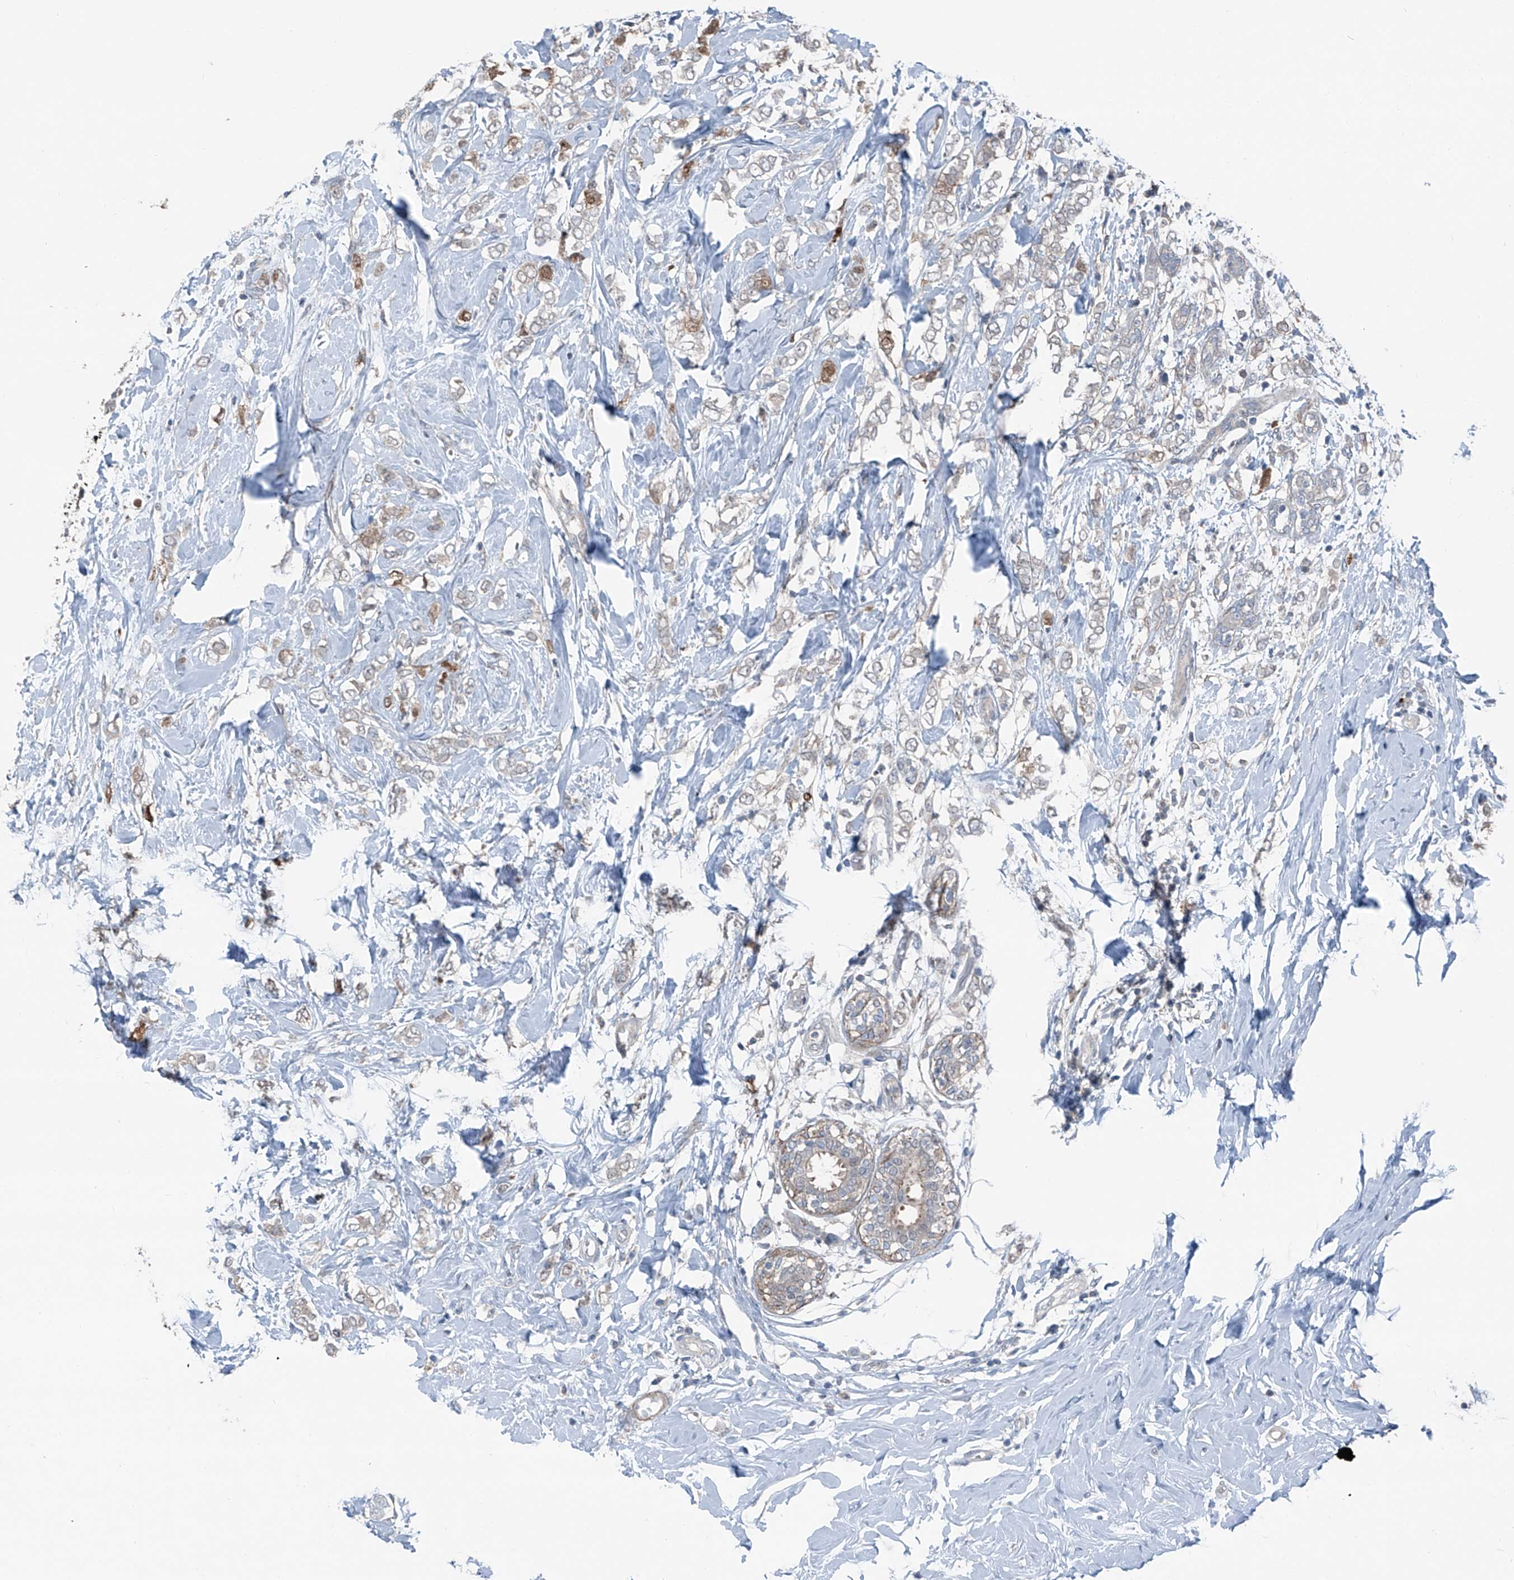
{"staining": {"intensity": "moderate", "quantity": "<25%", "location": "cytoplasmic/membranous"}, "tissue": "breast cancer", "cell_type": "Tumor cells", "image_type": "cancer", "snomed": [{"axis": "morphology", "description": "Normal tissue, NOS"}, {"axis": "morphology", "description": "Lobular carcinoma"}, {"axis": "topography", "description": "Breast"}], "caption": "DAB immunohistochemical staining of breast cancer reveals moderate cytoplasmic/membranous protein expression in about <25% of tumor cells.", "gene": "HSPB11", "patient": {"sex": "female", "age": 47}}